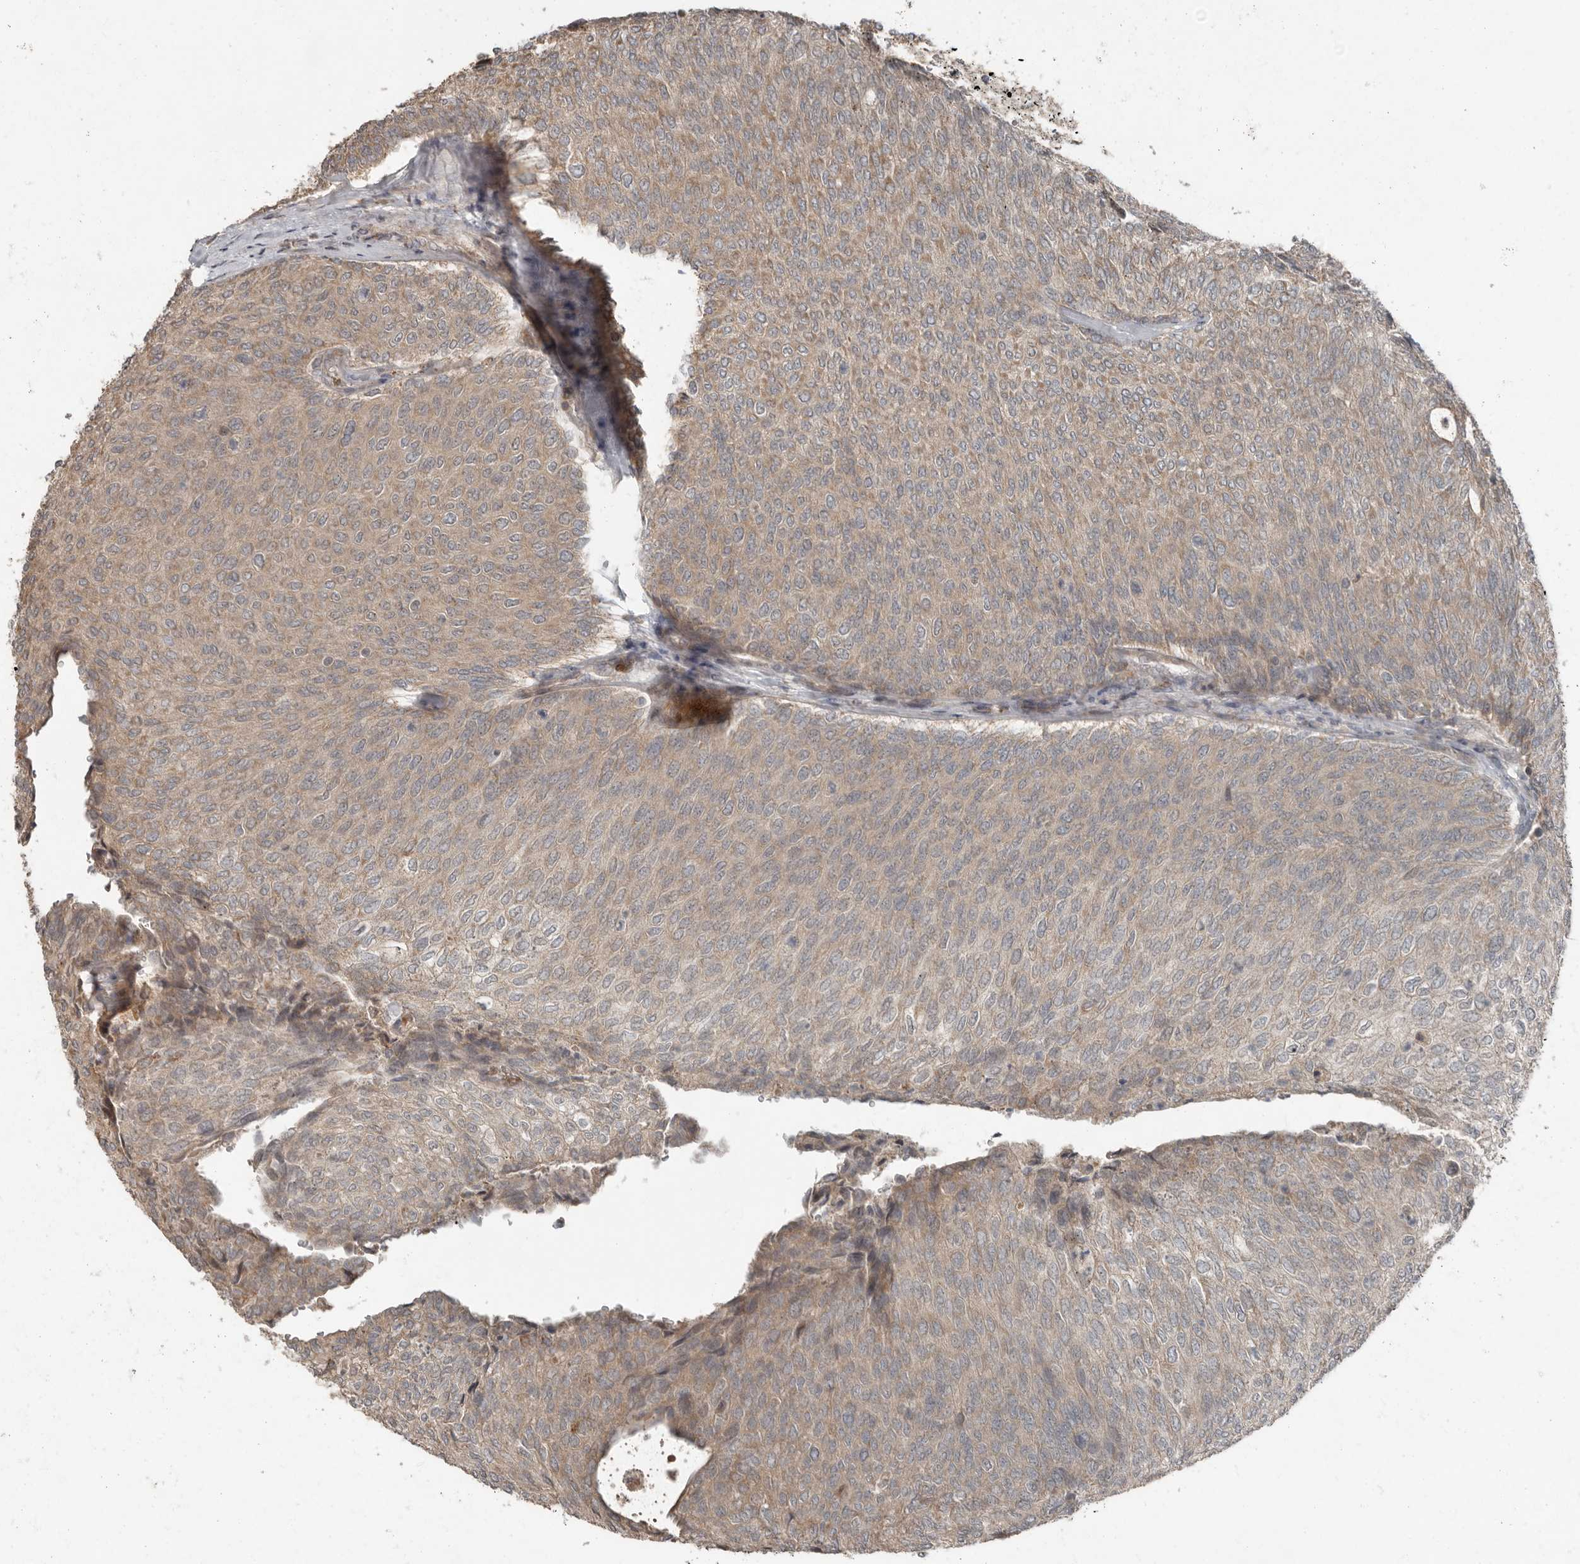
{"staining": {"intensity": "weak", "quantity": "25%-75%", "location": "cytoplasmic/membranous"}, "tissue": "urothelial cancer", "cell_type": "Tumor cells", "image_type": "cancer", "snomed": [{"axis": "morphology", "description": "Urothelial carcinoma, Low grade"}, {"axis": "topography", "description": "Urinary bladder"}], "caption": "Weak cytoplasmic/membranous positivity is identified in about 25%-75% of tumor cells in urothelial cancer.", "gene": "SLC6A7", "patient": {"sex": "female", "age": 79}}